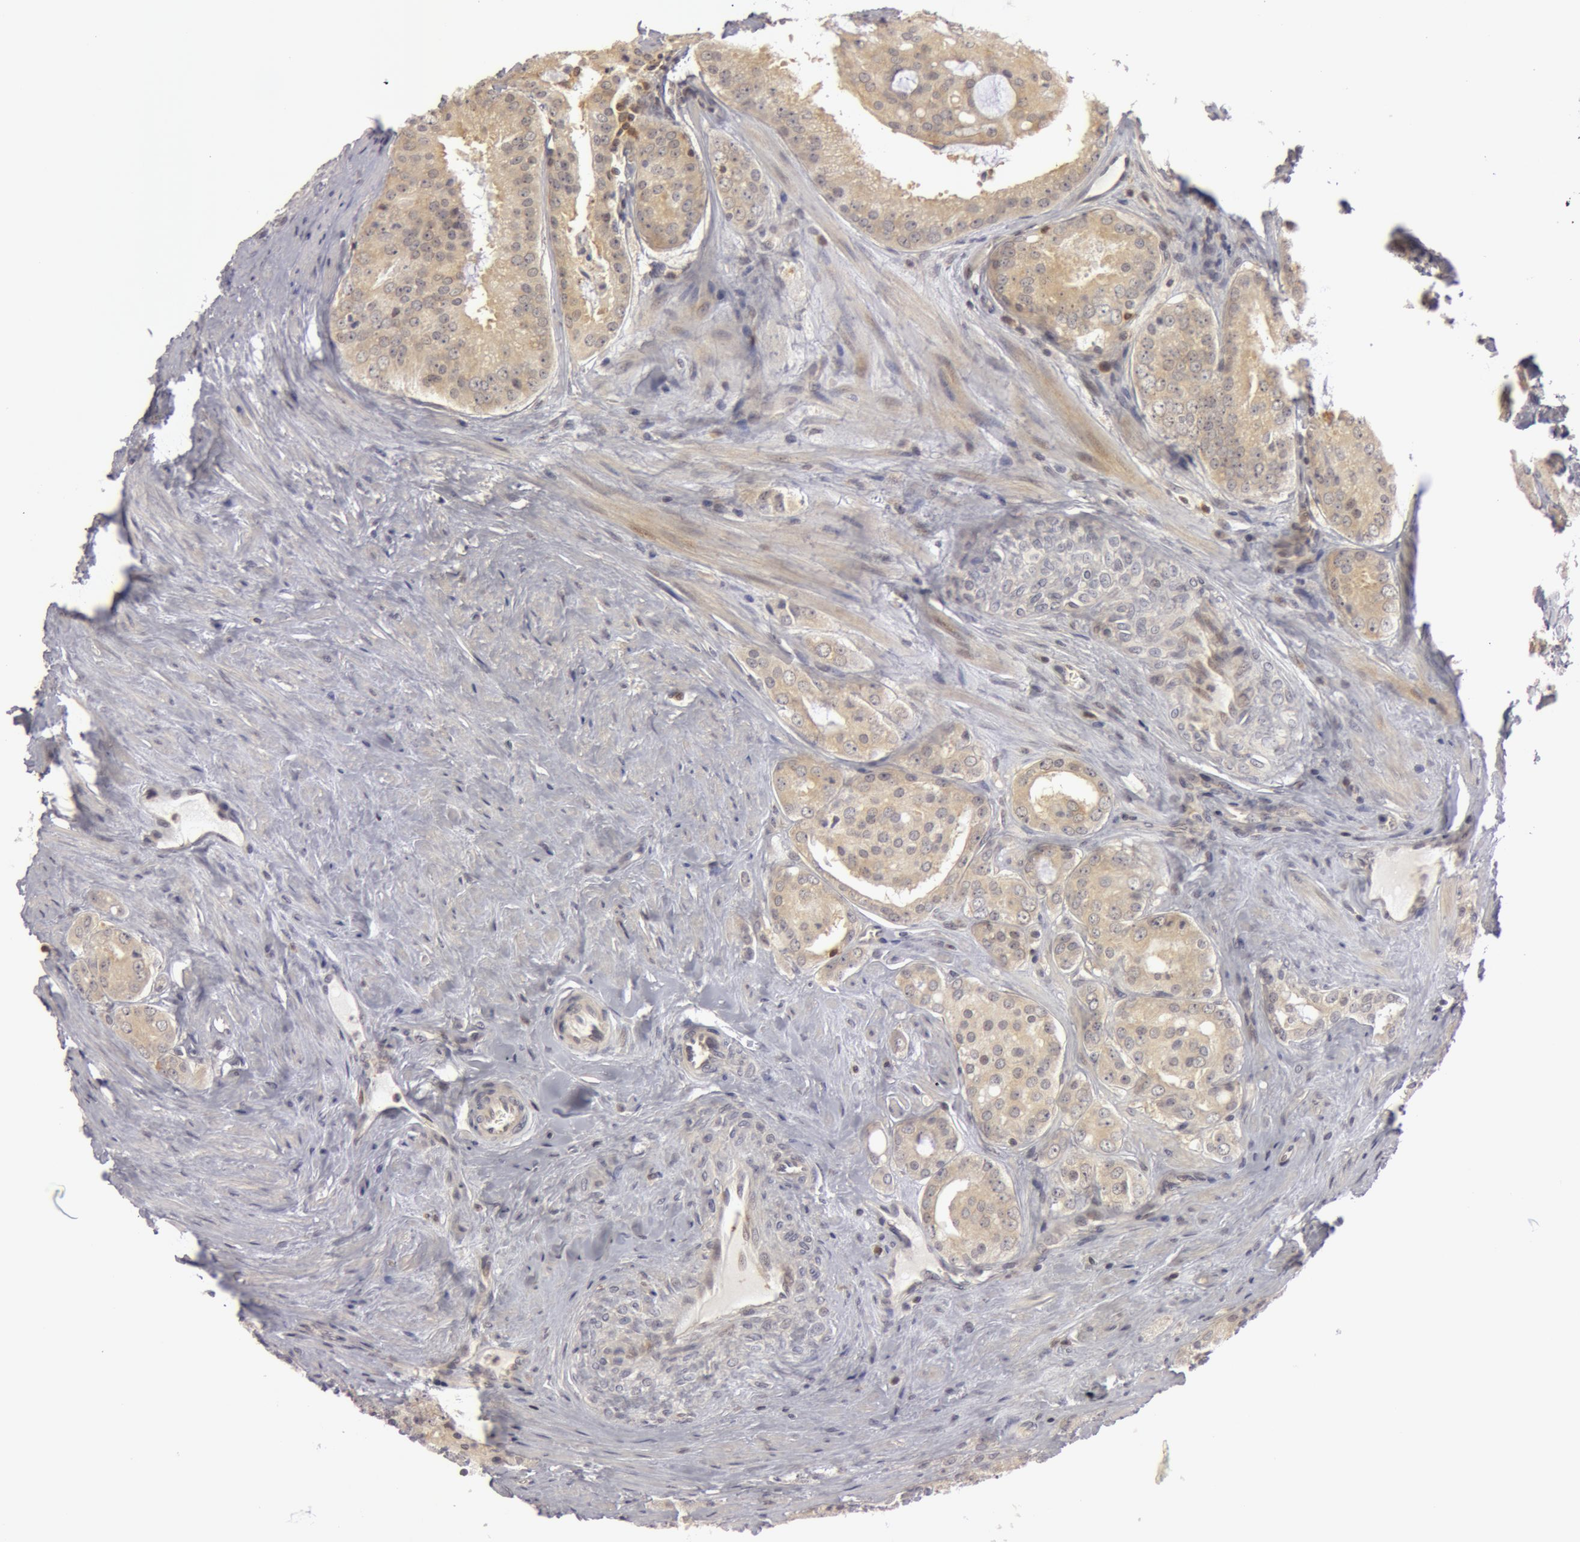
{"staining": {"intensity": "negative", "quantity": "none", "location": "none"}, "tissue": "prostate cancer", "cell_type": "Tumor cells", "image_type": "cancer", "snomed": [{"axis": "morphology", "description": "Adenocarcinoma, Medium grade"}, {"axis": "topography", "description": "Prostate"}], "caption": "A histopathology image of prostate adenocarcinoma (medium-grade) stained for a protein demonstrates no brown staining in tumor cells.", "gene": "OASL", "patient": {"sex": "male", "age": 60}}